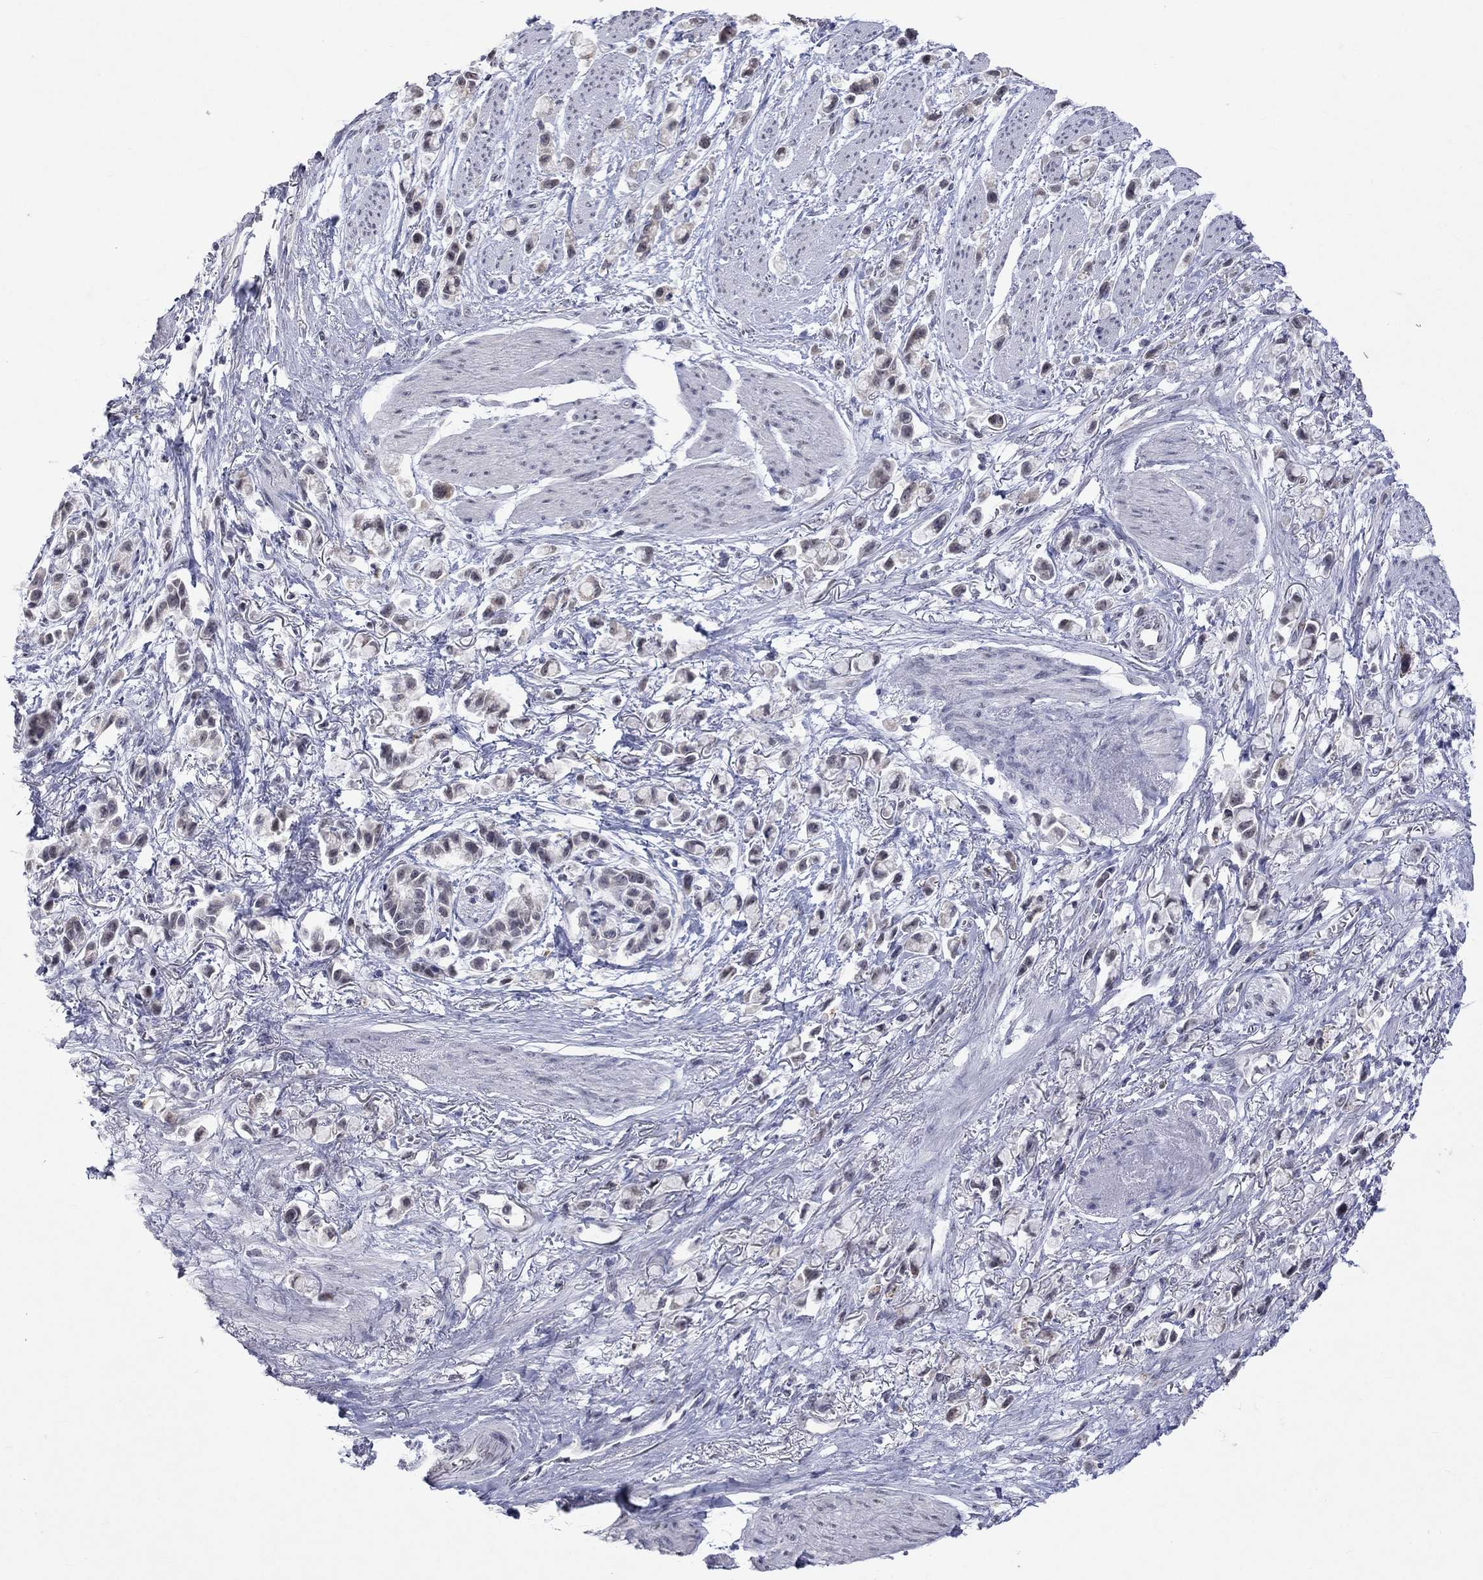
{"staining": {"intensity": "negative", "quantity": "none", "location": "none"}, "tissue": "stomach cancer", "cell_type": "Tumor cells", "image_type": "cancer", "snomed": [{"axis": "morphology", "description": "Adenocarcinoma, NOS"}, {"axis": "topography", "description": "Stomach"}], "caption": "DAB (3,3'-diaminobenzidine) immunohistochemical staining of human stomach cancer (adenocarcinoma) reveals no significant staining in tumor cells.", "gene": "TMEM143", "patient": {"sex": "female", "age": 81}}